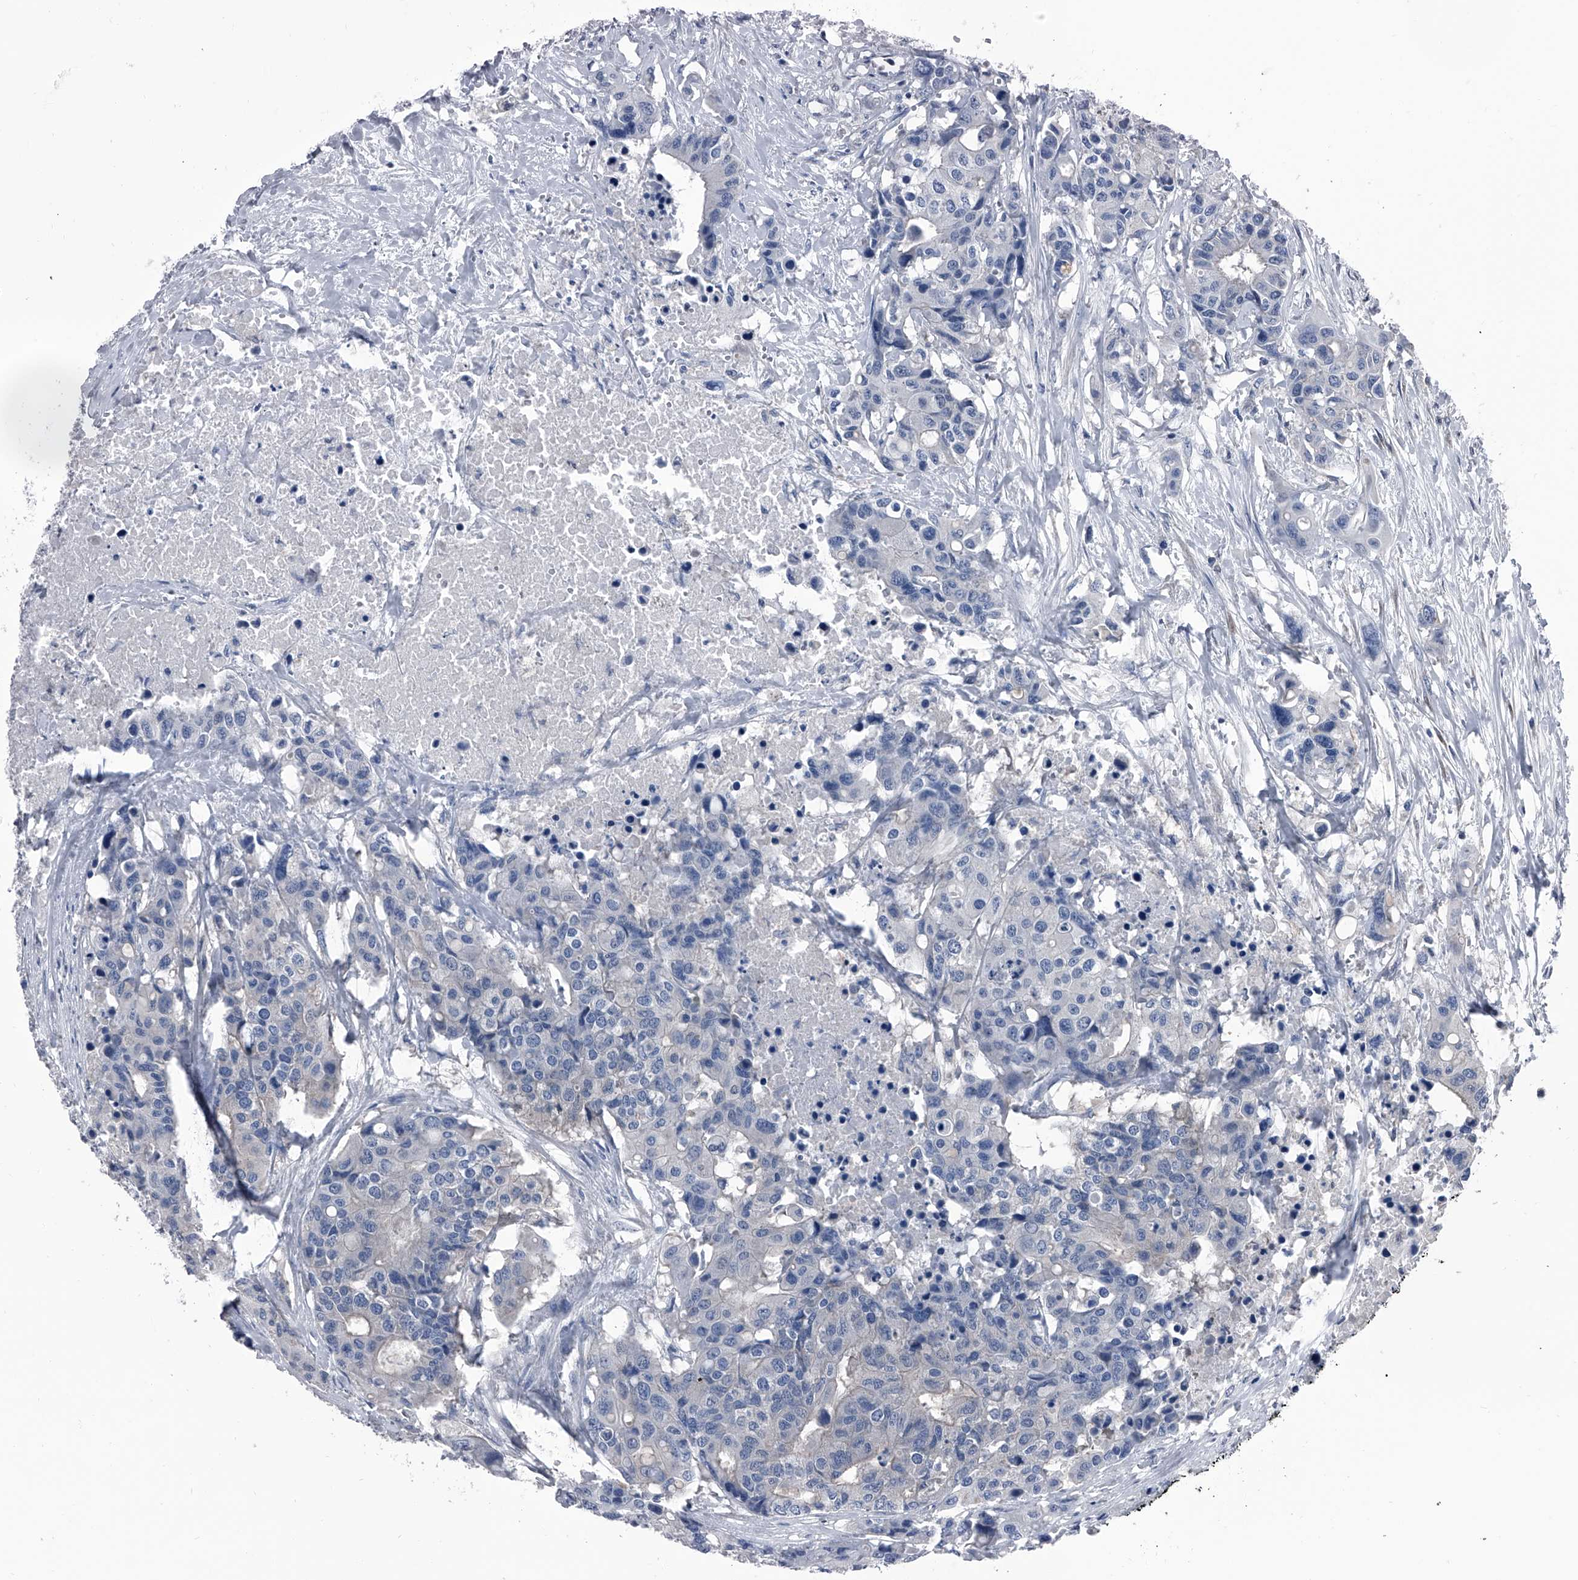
{"staining": {"intensity": "negative", "quantity": "none", "location": "none"}, "tissue": "colorectal cancer", "cell_type": "Tumor cells", "image_type": "cancer", "snomed": [{"axis": "morphology", "description": "Adenocarcinoma, NOS"}, {"axis": "topography", "description": "Colon"}], "caption": "Tumor cells show no significant positivity in colorectal cancer.", "gene": "PIP5K1A", "patient": {"sex": "male", "age": 77}}